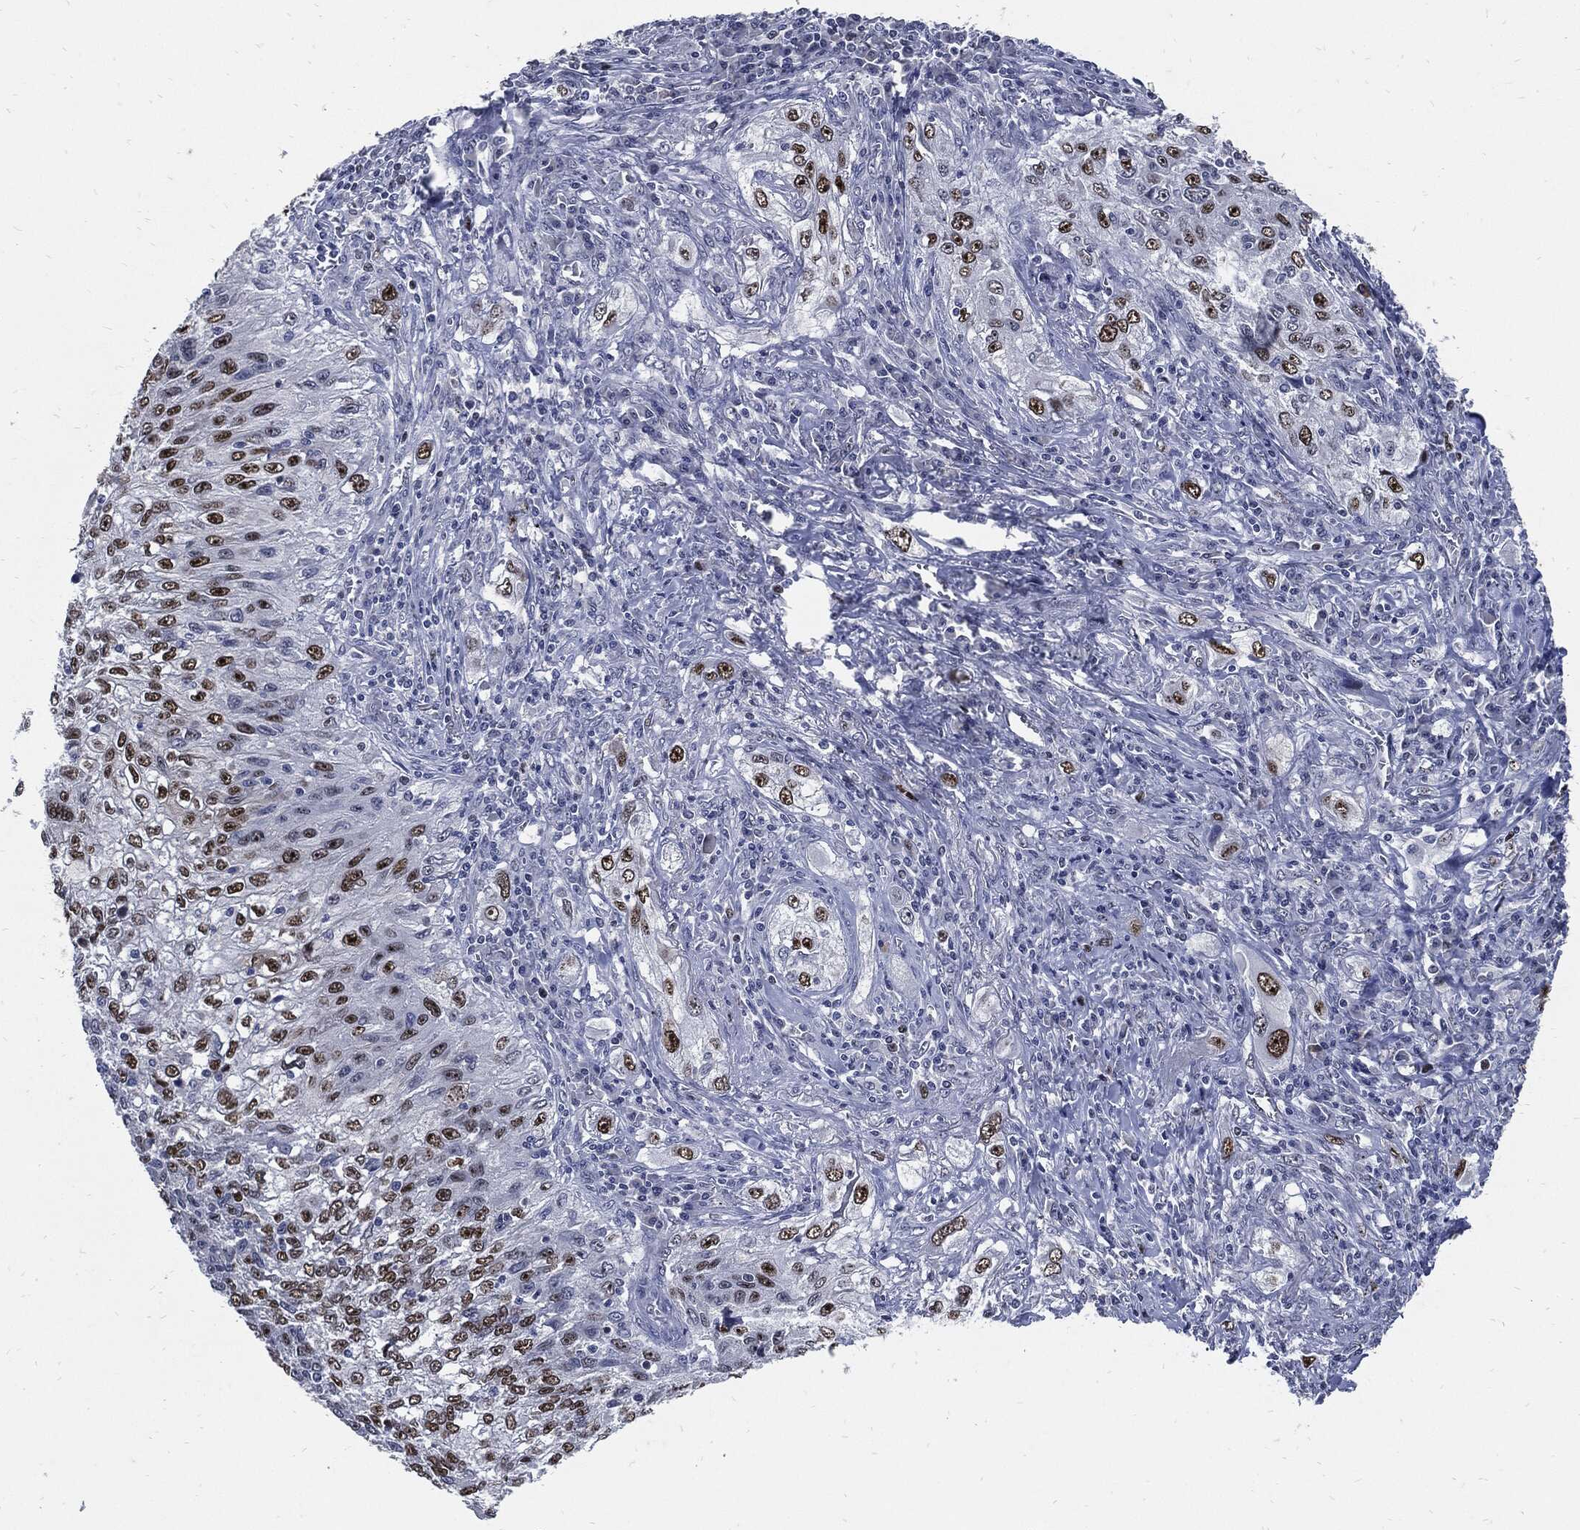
{"staining": {"intensity": "strong", "quantity": "25%-75%", "location": "nuclear"}, "tissue": "lung cancer", "cell_type": "Tumor cells", "image_type": "cancer", "snomed": [{"axis": "morphology", "description": "Squamous cell carcinoma, NOS"}, {"axis": "topography", "description": "Lung"}], "caption": "The image displays a brown stain indicating the presence of a protein in the nuclear of tumor cells in lung cancer.", "gene": "NBN", "patient": {"sex": "female", "age": 69}}